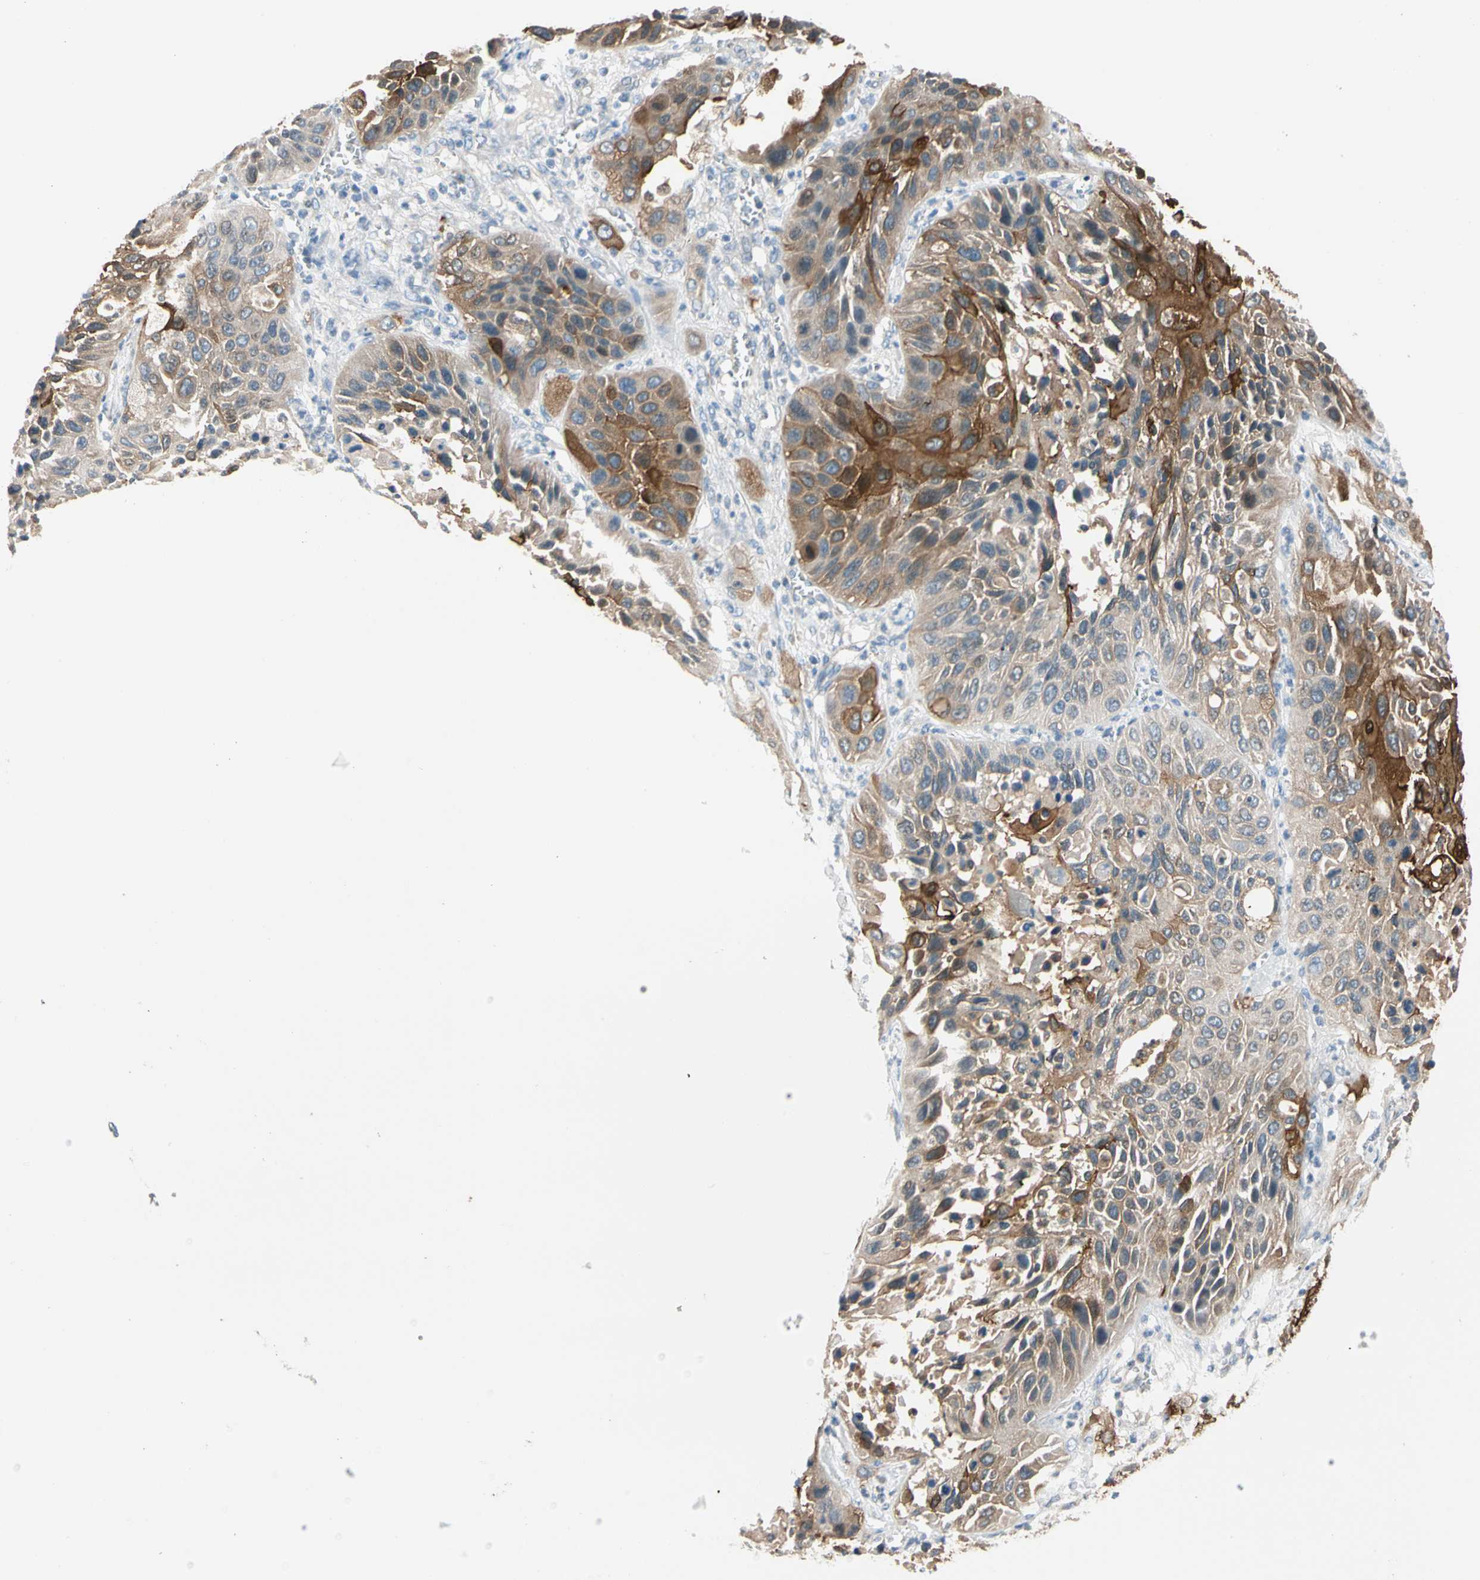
{"staining": {"intensity": "moderate", "quantity": ">75%", "location": "cytoplasmic/membranous"}, "tissue": "lung cancer", "cell_type": "Tumor cells", "image_type": "cancer", "snomed": [{"axis": "morphology", "description": "Squamous cell carcinoma, NOS"}, {"axis": "topography", "description": "Lung"}], "caption": "Immunohistochemical staining of lung cancer displays medium levels of moderate cytoplasmic/membranous protein staining in approximately >75% of tumor cells. (DAB (3,3'-diaminobenzidine) IHC with brightfield microscopy, high magnification).", "gene": "STK40", "patient": {"sex": "female", "age": 76}}